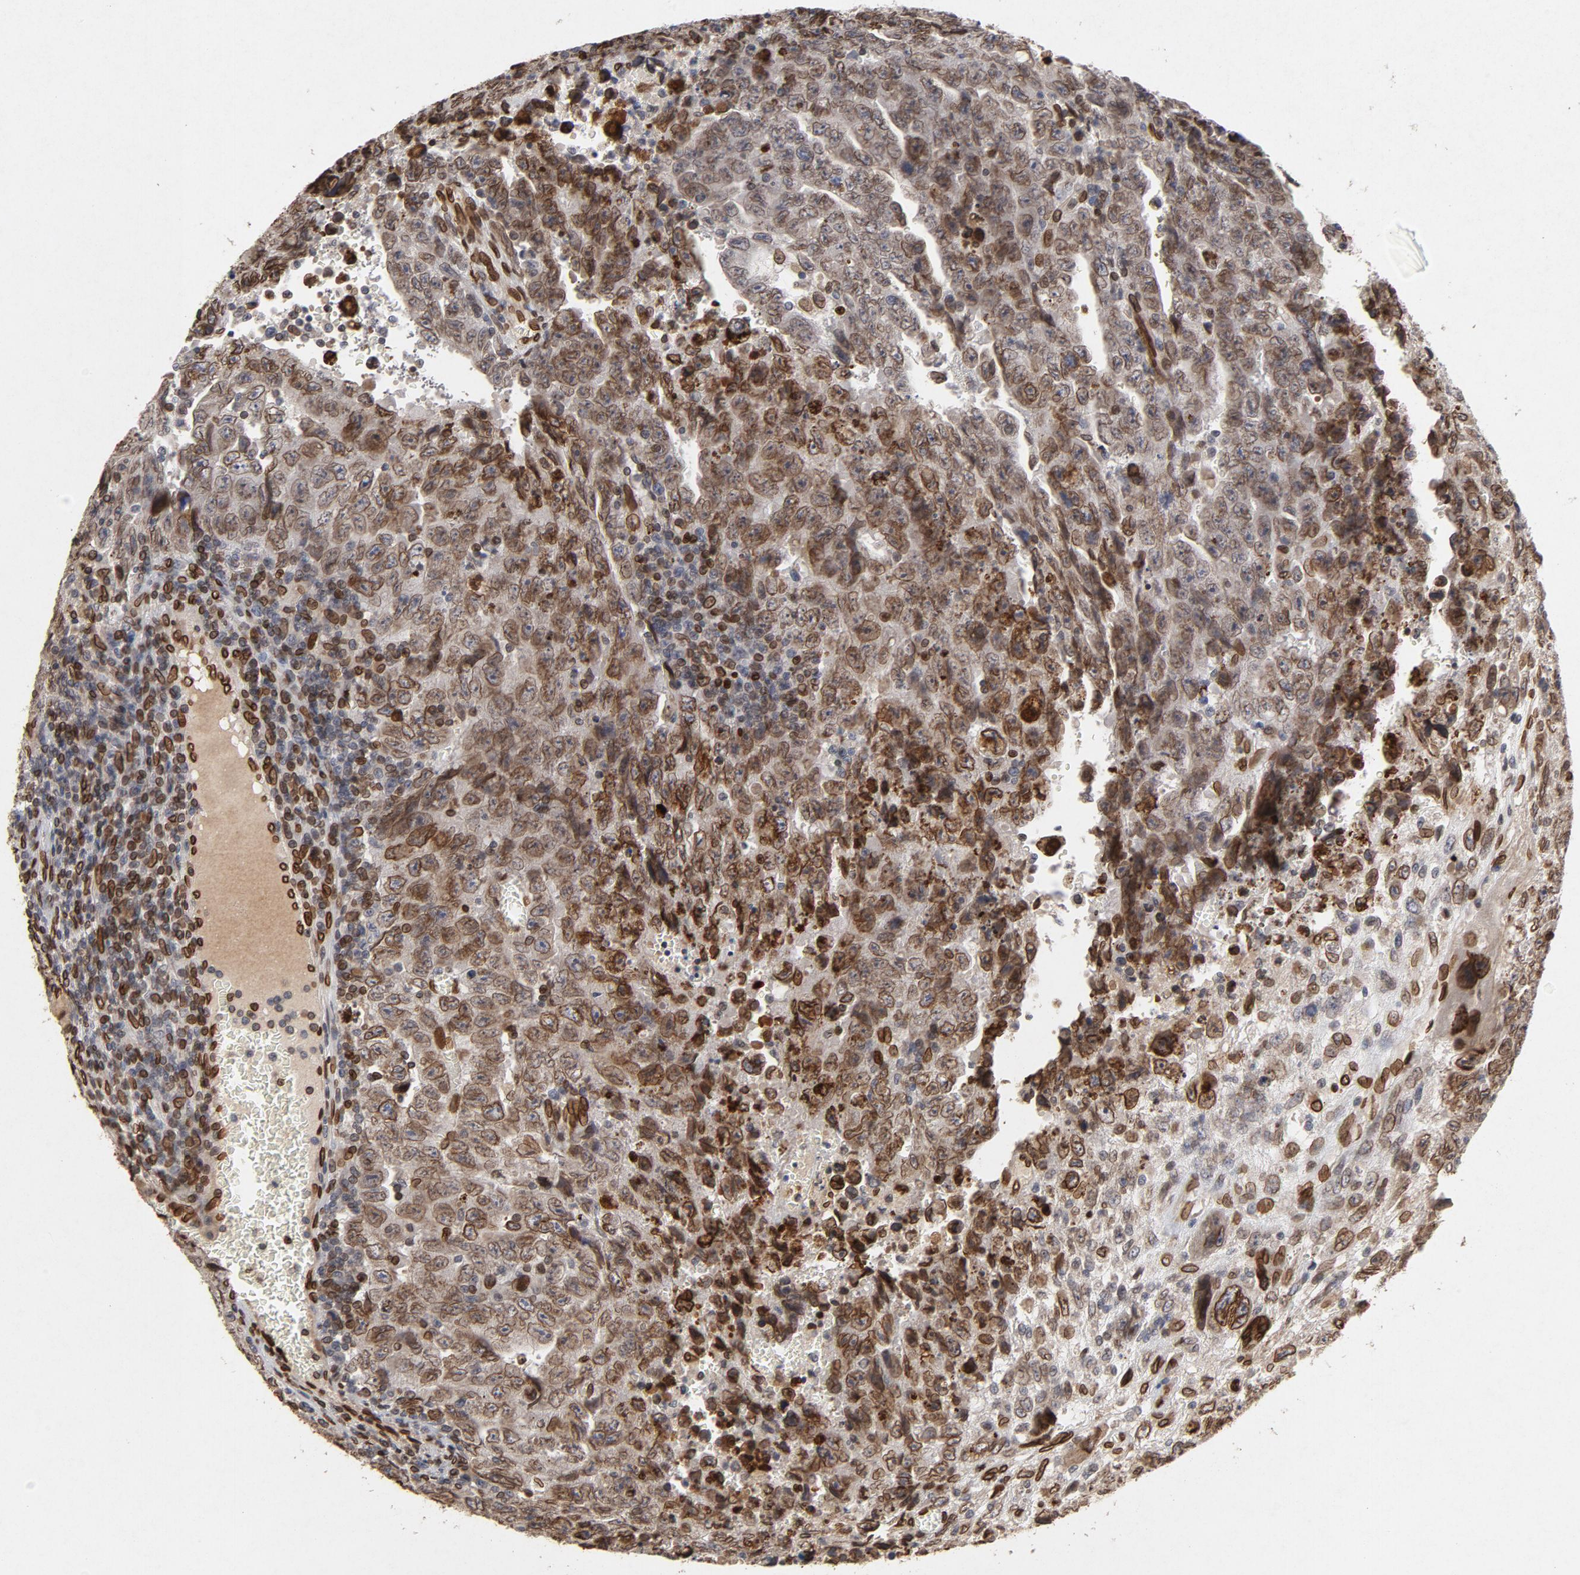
{"staining": {"intensity": "moderate", "quantity": ">75%", "location": "cytoplasmic/membranous,nuclear"}, "tissue": "testis cancer", "cell_type": "Tumor cells", "image_type": "cancer", "snomed": [{"axis": "morphology", "description": "Carcinoma, Embryonal, NOS"}, {"axis": "topography", "description": "Testis"}], "caption": "This is a micrograph of immunohistochemistry (IHC) staining of testis cancer (embryonal carcinoma), which shows moderate expression in the cytoplasmic/membranous and nuclear of tumor cells.", "gene": "LMNA", "patient": {"sex": "male", "age": 28}}